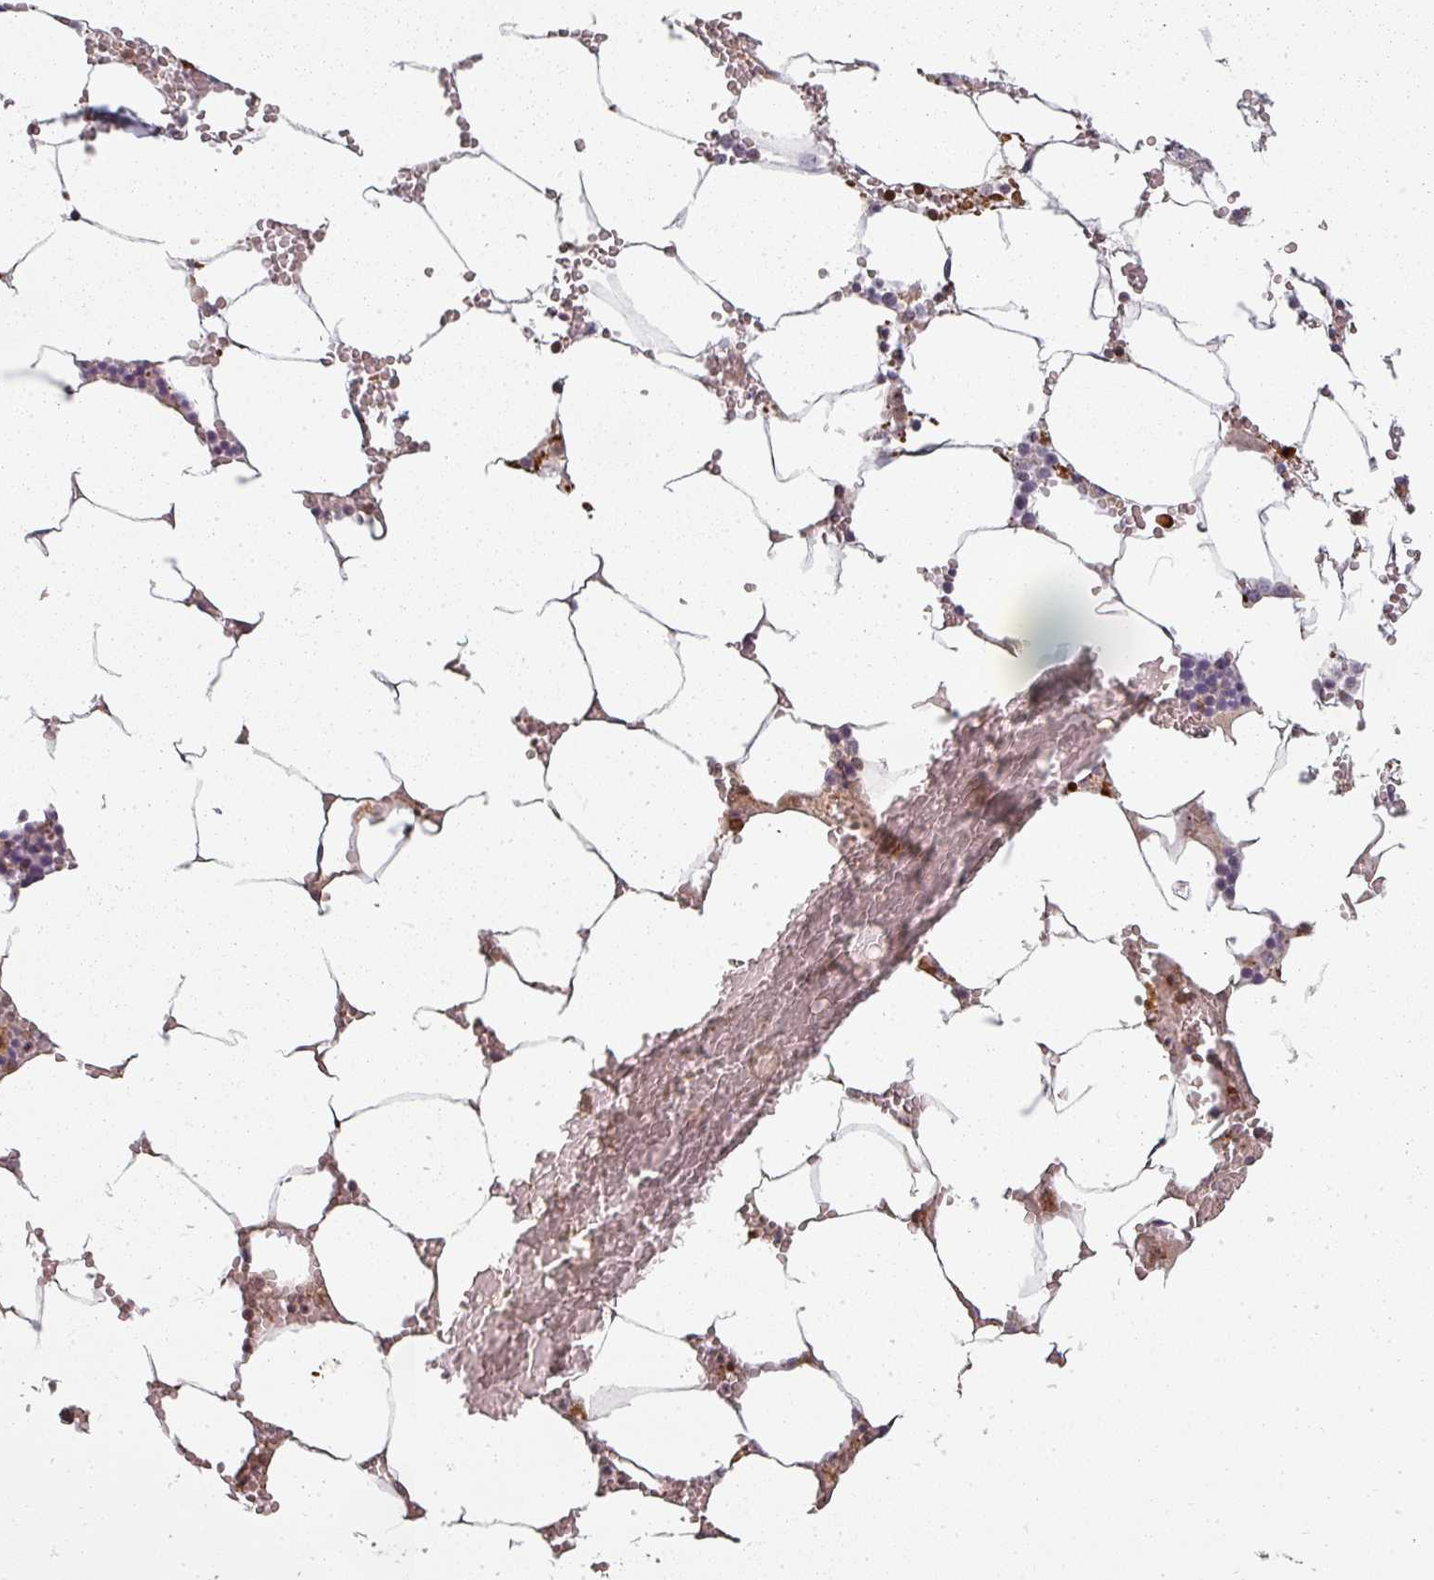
{"staining": {"intensity": "negative", "quantity": "none", "location": "none"}, "tissue": "bone marrow", "cell_type": "Hematopoietic cells", "image_type": "normal", "snomed": [{"axis": "morphology", "description": "Normal tissue, NOS"}, {"axis": "topography", "description": "Bone marrow"}], "caption": "Immunohistochemical staining of benign human bone marrow displays no significant expression in hematopoietic cells.", "gene": "CLIC1", "patient": {"sex": "male", "age": 70}}